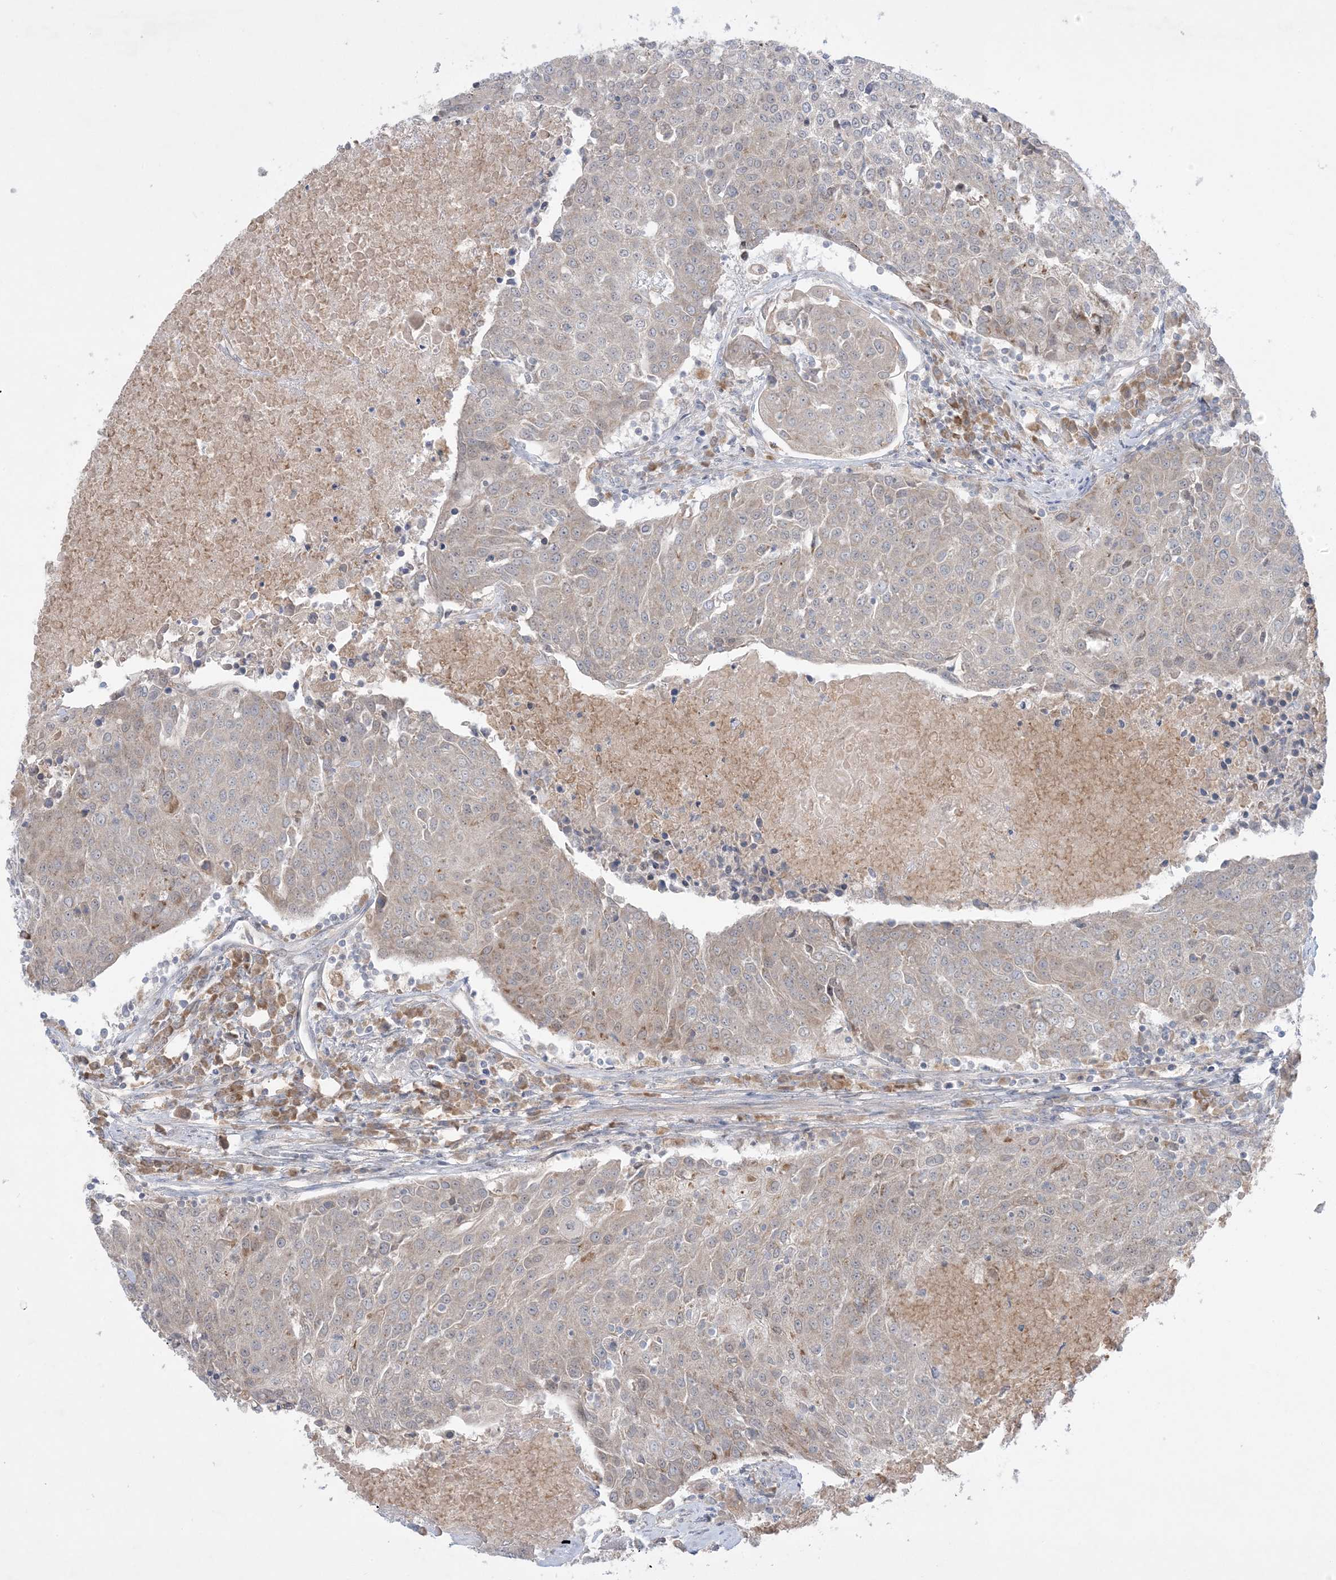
{"staining": {"intensity": "weak", "quantity": "<25%", "location": "cytoplasmic/membranous"}, "tissue": "urothelial cancer", "cell_type": "Tumor cells", "image_type": "cancer", "snomed": [{"axis": "morphology", "description": "Urothelial carcinoma, High grade"}, {"axis": "topography", "description": "Urinary bladder"}], "caption": "DAB (3,3'-diaminobenzidine) immunohistochemical staining of human urothelial cancer demonstrates no significant staining in tumor cells. (Immunohistochemistry (ihc), brightfield microscopy, high magnification).", "gene": "MMGT1", "patient": {"sex": "female", "age": 85}}